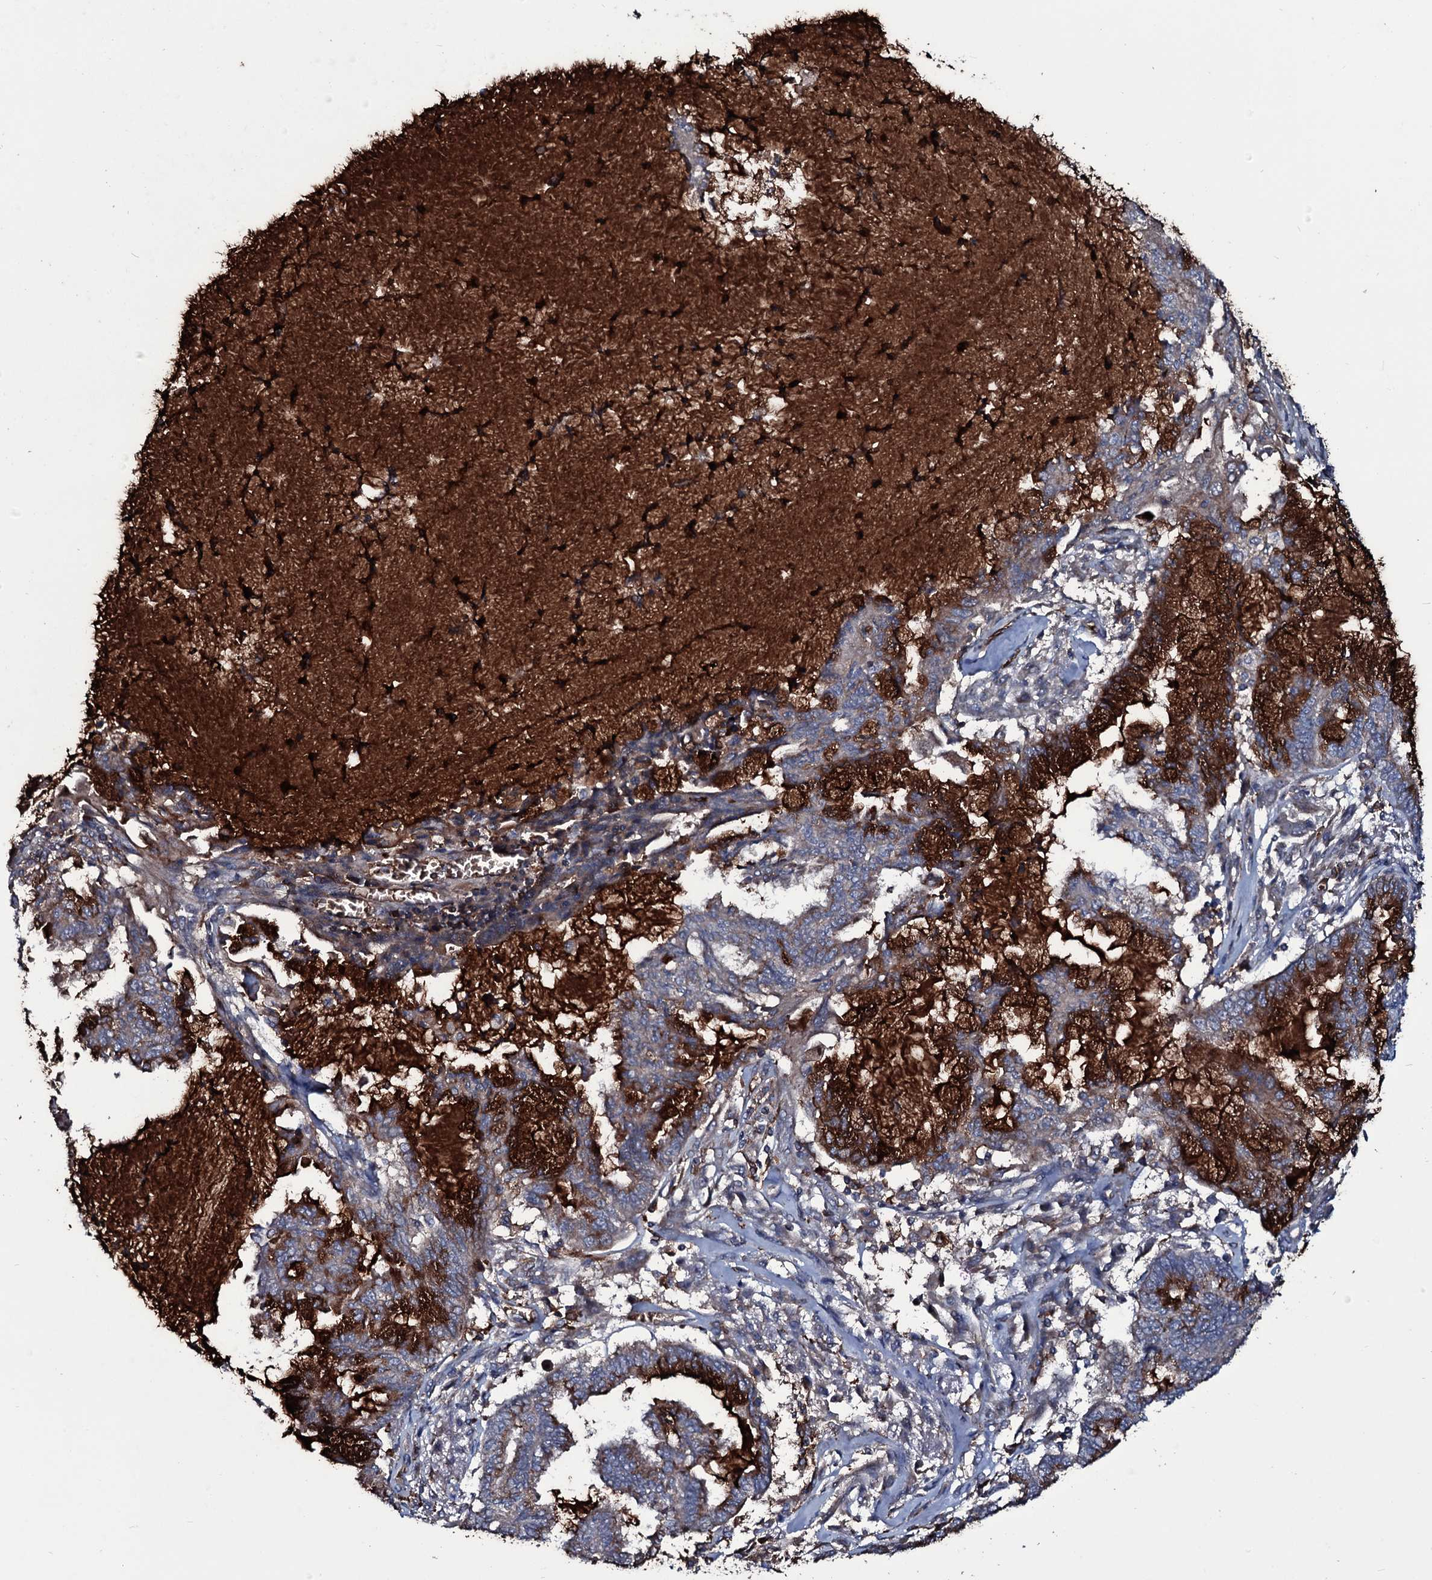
{"staining": {"intensity": "strong", "quantity": "<25%", "location": "cytoplasmic/membranous"}, "tissue": "endometrial cancer", "cell_type": "Tumor cells", "image_type": "cancer", "snomed": [{"axis": "morphology", "description": "Adenocarcinoma, NOS"}, {"axis": "topography", "description": "Endometrium"}], "caption": "Immunohistochemistry of endometrial cancer (adenocarcinoma) exhibits medium levels of strong cytoplasmic/membranous positivity in approximately <25% of tumor cells.", "gene": "ZSWIM8", "patient": {"sex": "female", "age": 86}}